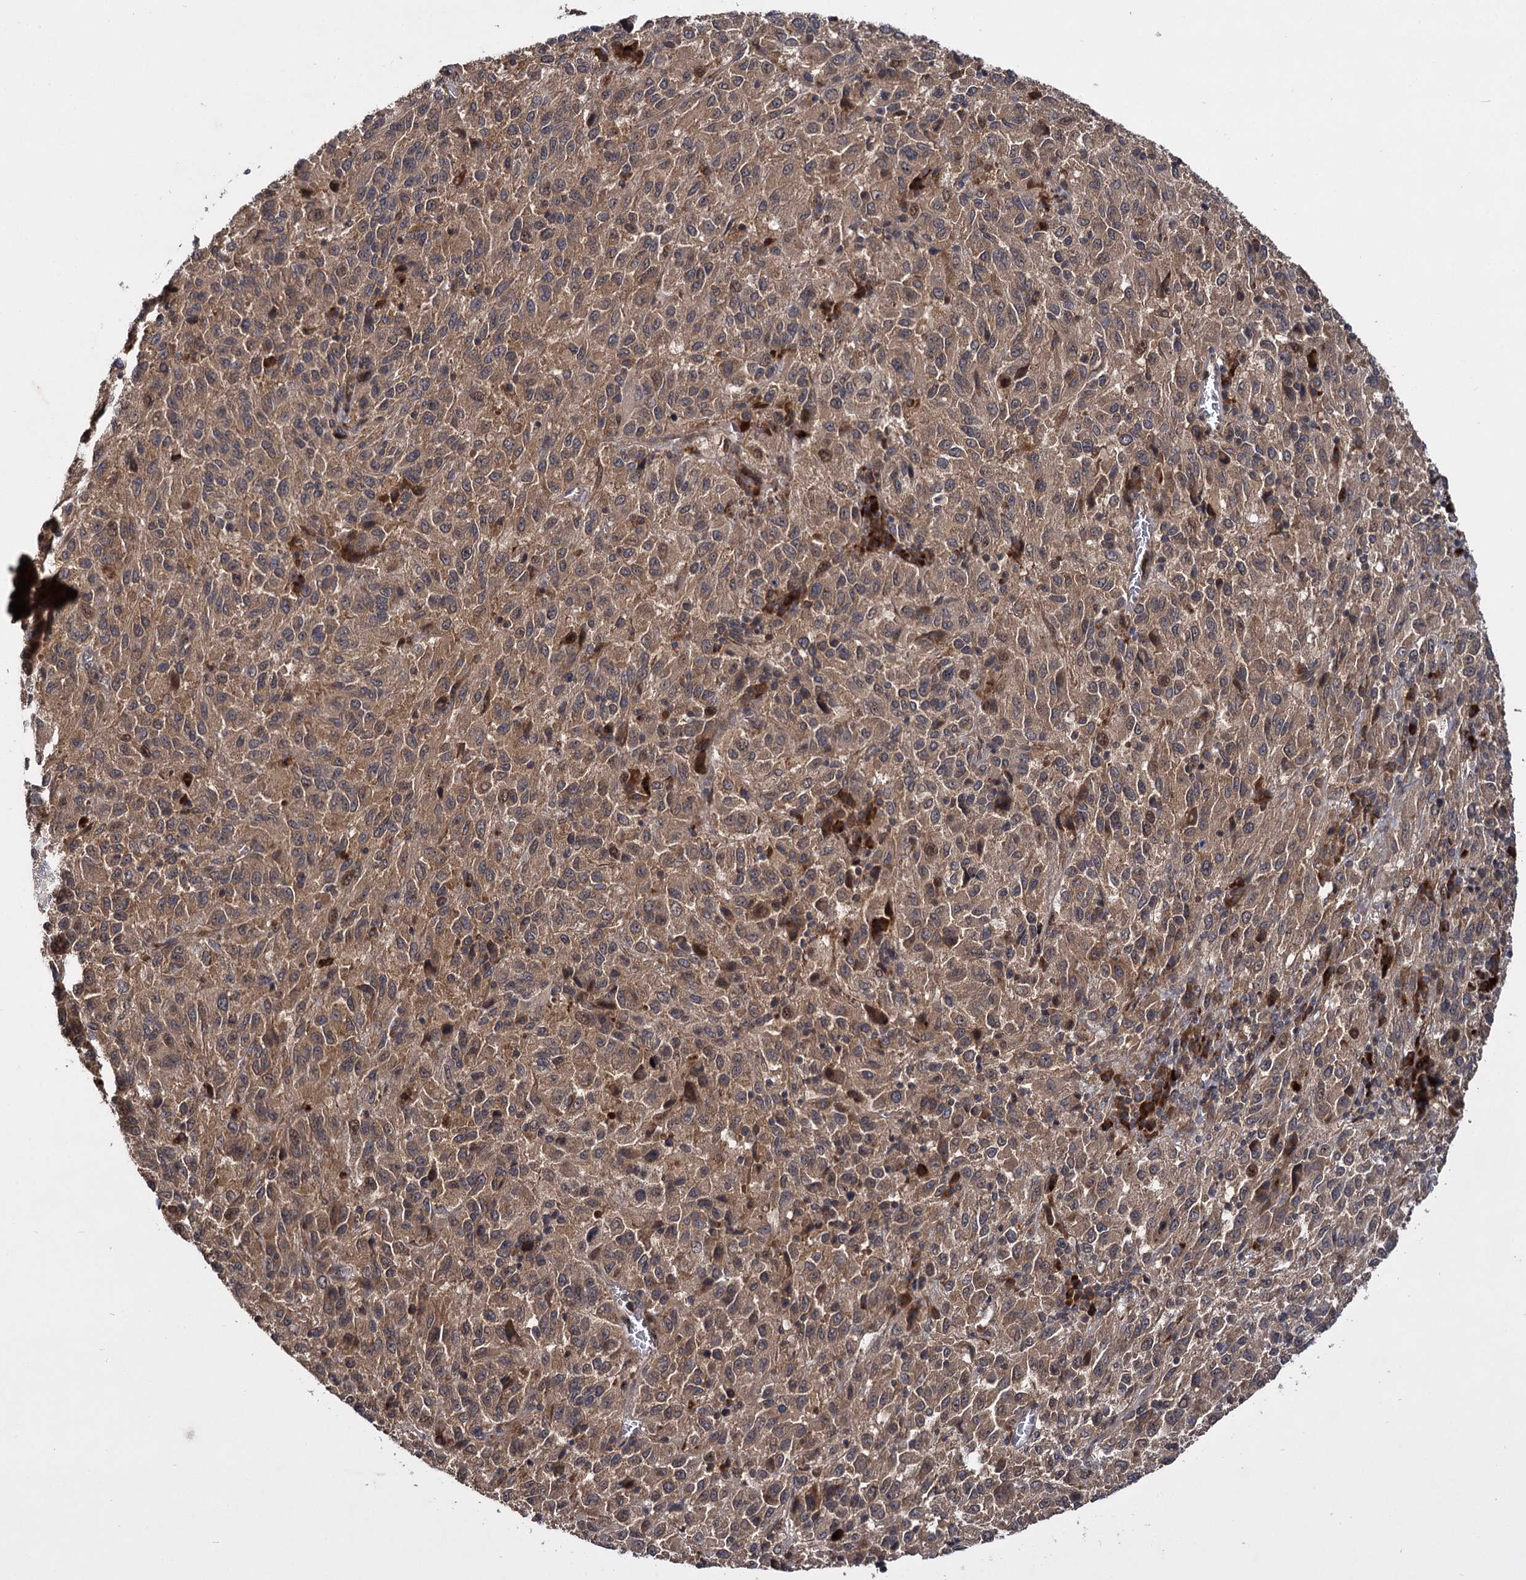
{"staining": {"intensity": "moderate", "quantity": ">75%", "location": "cytoplasmic/membranous"}, "tissue": "melanoma", "cell_type": "Tumor cells", "image_type": "cancer", "snomed": [{"axis": "morphology", "description": "Malignant melanoma, Metastatic site"}, {"axis": "topography", "description": "Lung"}], "caption": "Immunohistochemical staining of human malignant melanoma (metastatic site) displays medium levels of moderate cytoplasmic/membranous protein staining in approximately >75% of tumor cells.", "gene": "INPPL1", "patient": {"sex": "male", "age": 64}}